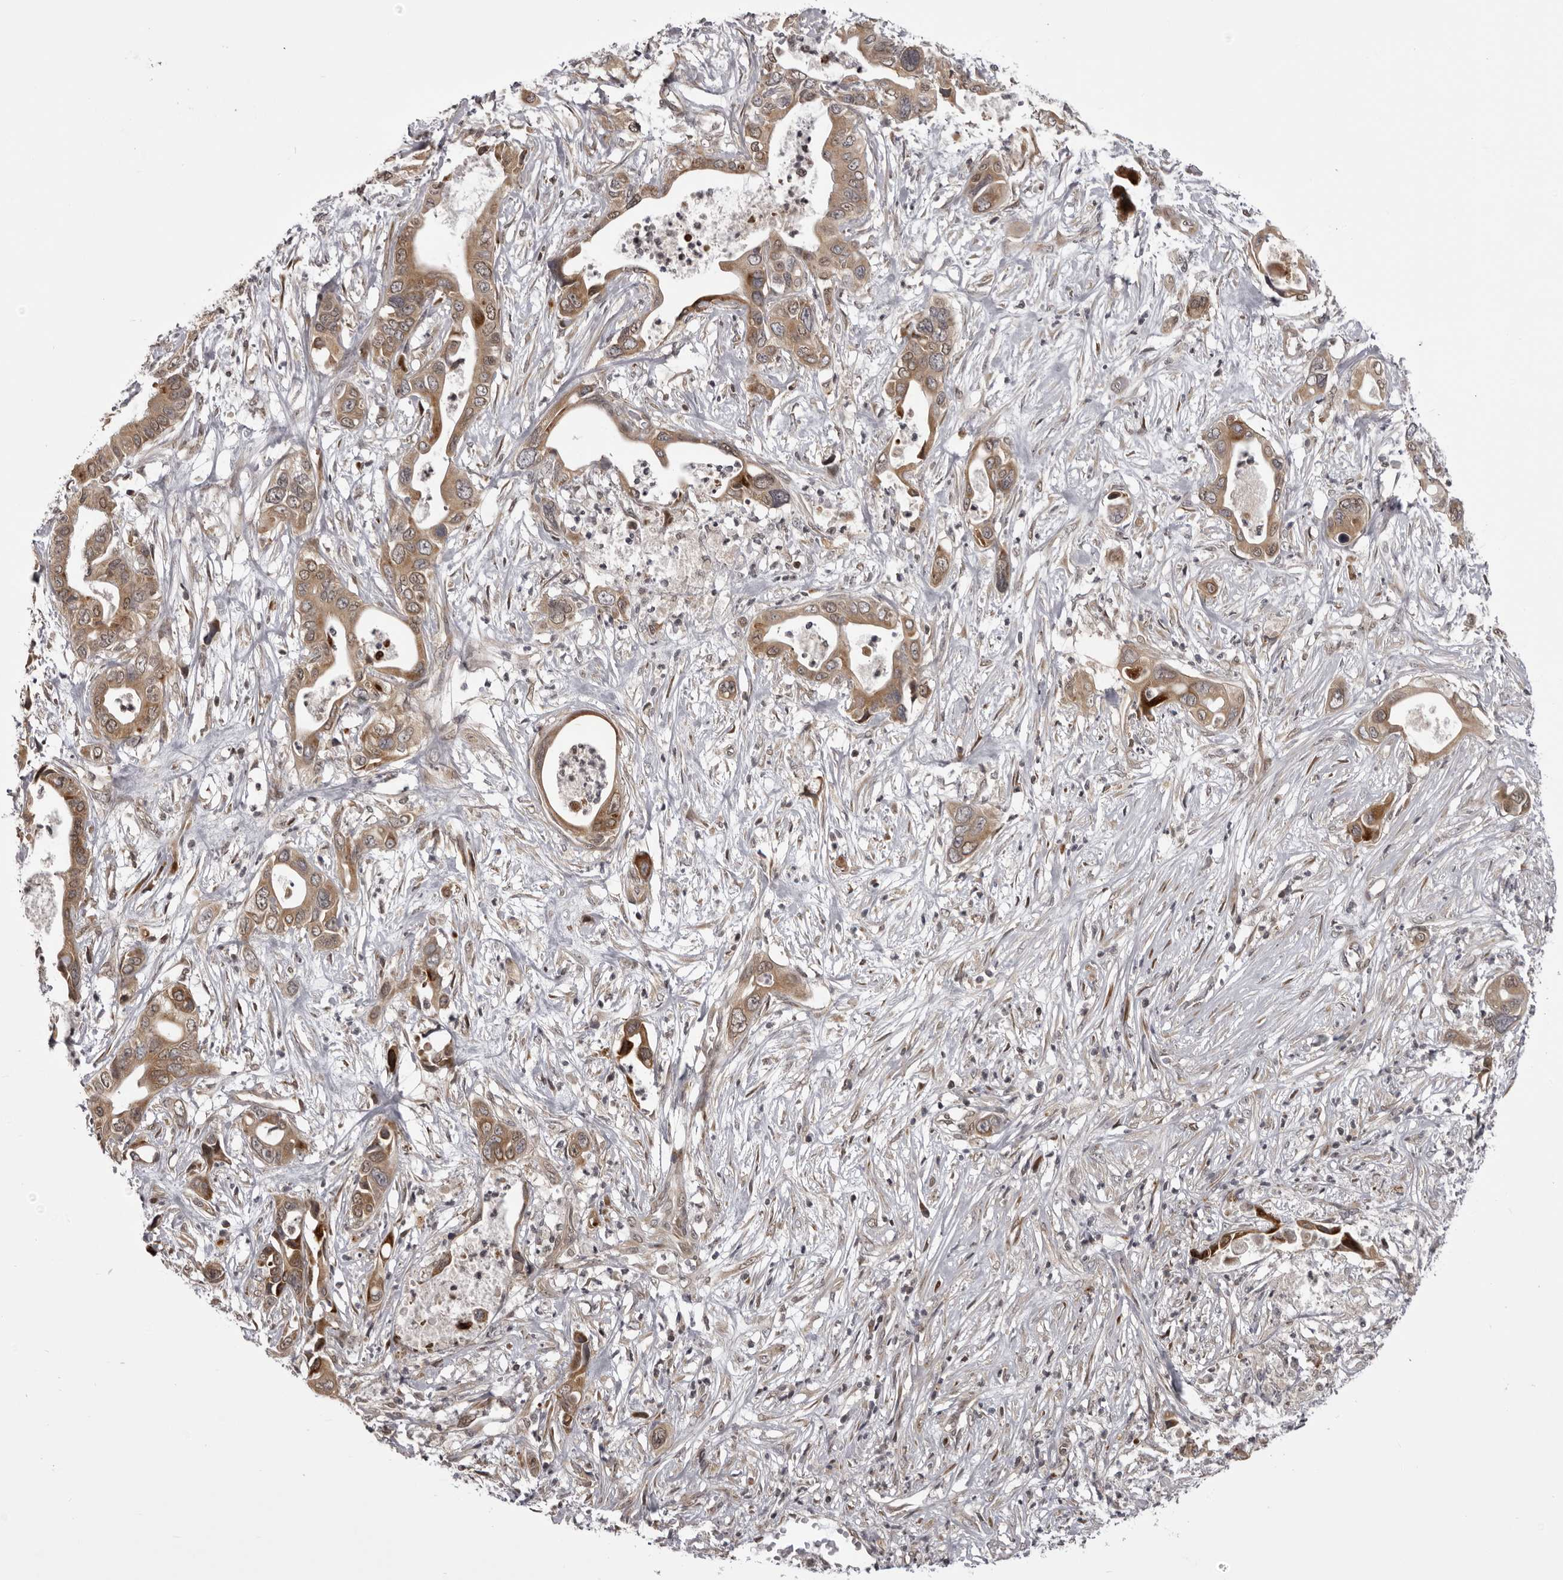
{"staining": {"intensity": "moderate", "quantity": ">75%", "location": "cytoplasmic/membranous"}, "tissue": "pancreatic cancer", "cell_type": "Tumor cells", "image_type": "cancer", "snomed": [{"axis": "morphology", "description": "Adenocarcinoma, NOS"}, {"axis": "topography", "description": "Pancreas"}], "caption": "Brown immunohistochemical staining in human adenocarcinoma (pancreatic) reveals moderate cytoplasmic/membranous positivity in about >75% of tumor cells.", "gene": "C1orf109", "patient": {"sex": "male", "age": 66}}